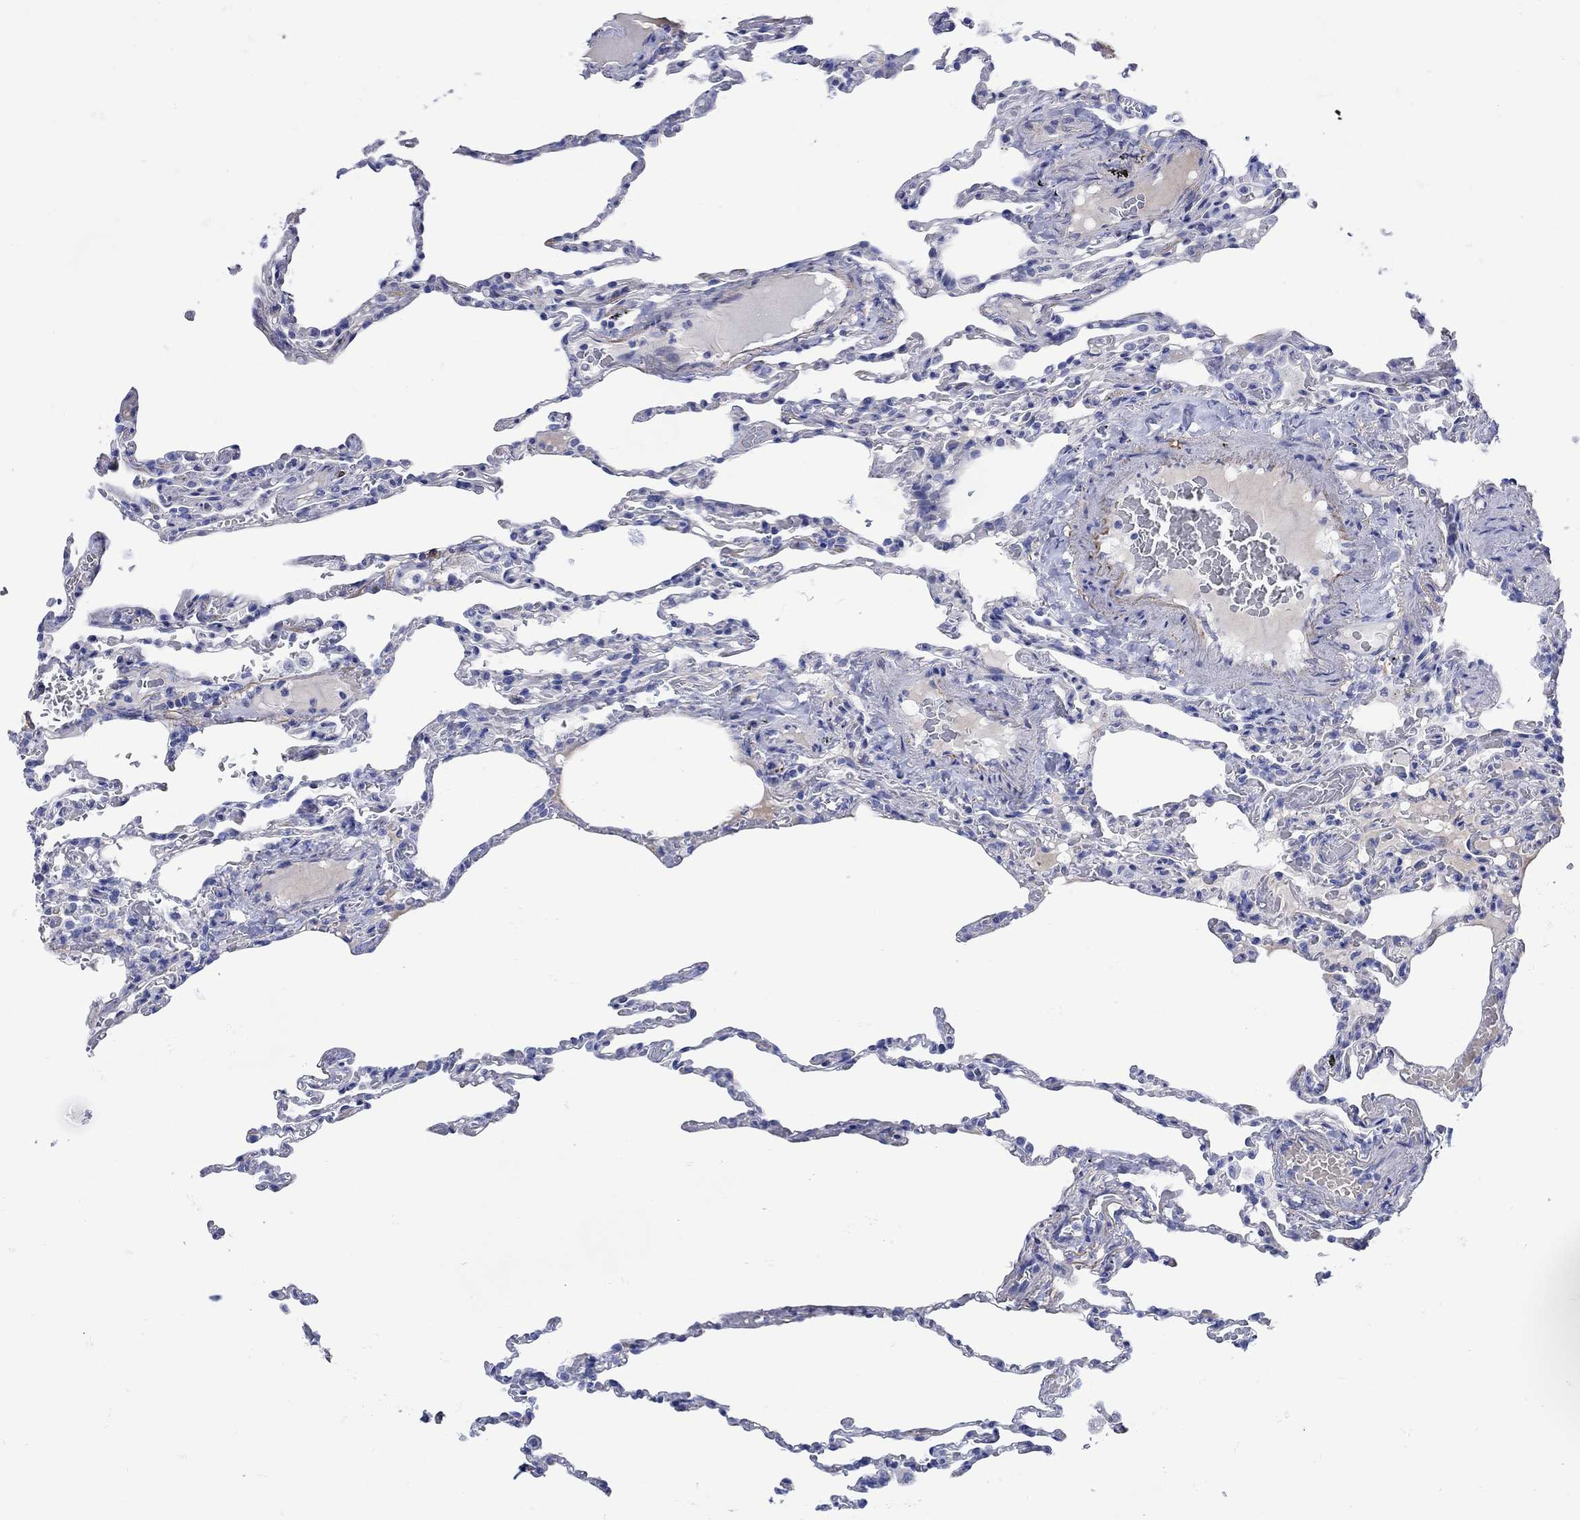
{"staining": {"intensity": "negative", "quantity": "none", "location": "none"}, "tissue": "lung", "cell_type": "Alveolar cells", "image_type": "normal", "snomed": [{"axis": "morphology", "description": "Normal tissue, NOS"}, {"axis": "topography", "description": "Lung"}], "caption": "There is no significant positivity in alveolar cells of lung.", "gene": "ANKMY1", "patient": {"sex": "female", "age": 43}}